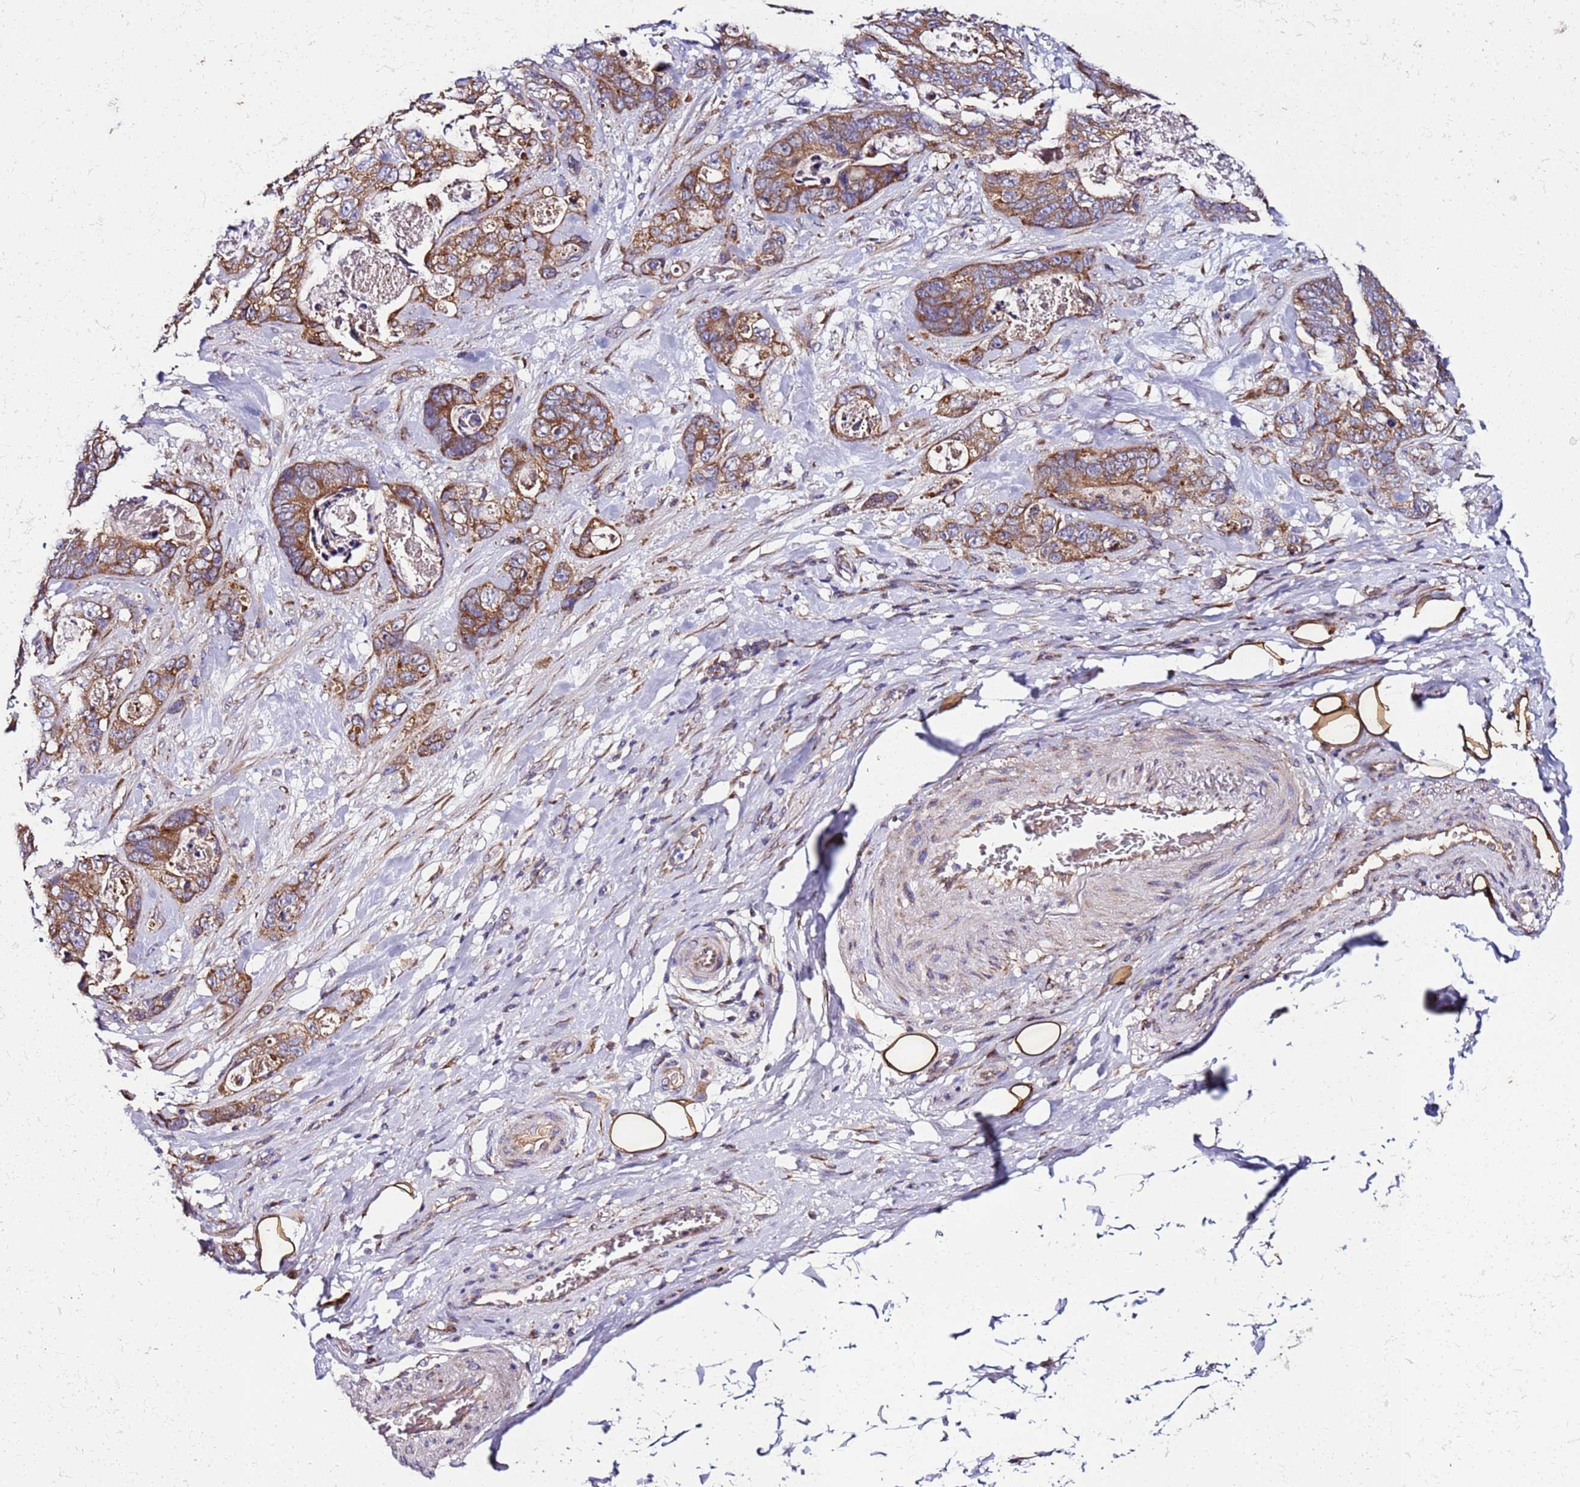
{"staining": {"intensity": "moderate", "quantity": ">75%", "location": "cytoplasmic/membranous"}, "tissue": "stomach cancer", "cell_type": "Tumor cells", "image_type": "cancer", "snomed": [{"axis": "morphology", "description": "Normal tissue, NOS"}, {"axis": "morphology", "description": "Adenocarcinoma, NOS"}, {"axis": "topography", "description": "Stomach"}], "caption": "Stomach cancer stained for a protein (brown) exhibits moderate cytoplasmic/membranous positive staining in about >75% of tumor cells.", "gene": "C19orf12", "patient": {"sex": "female", "age": 89}}